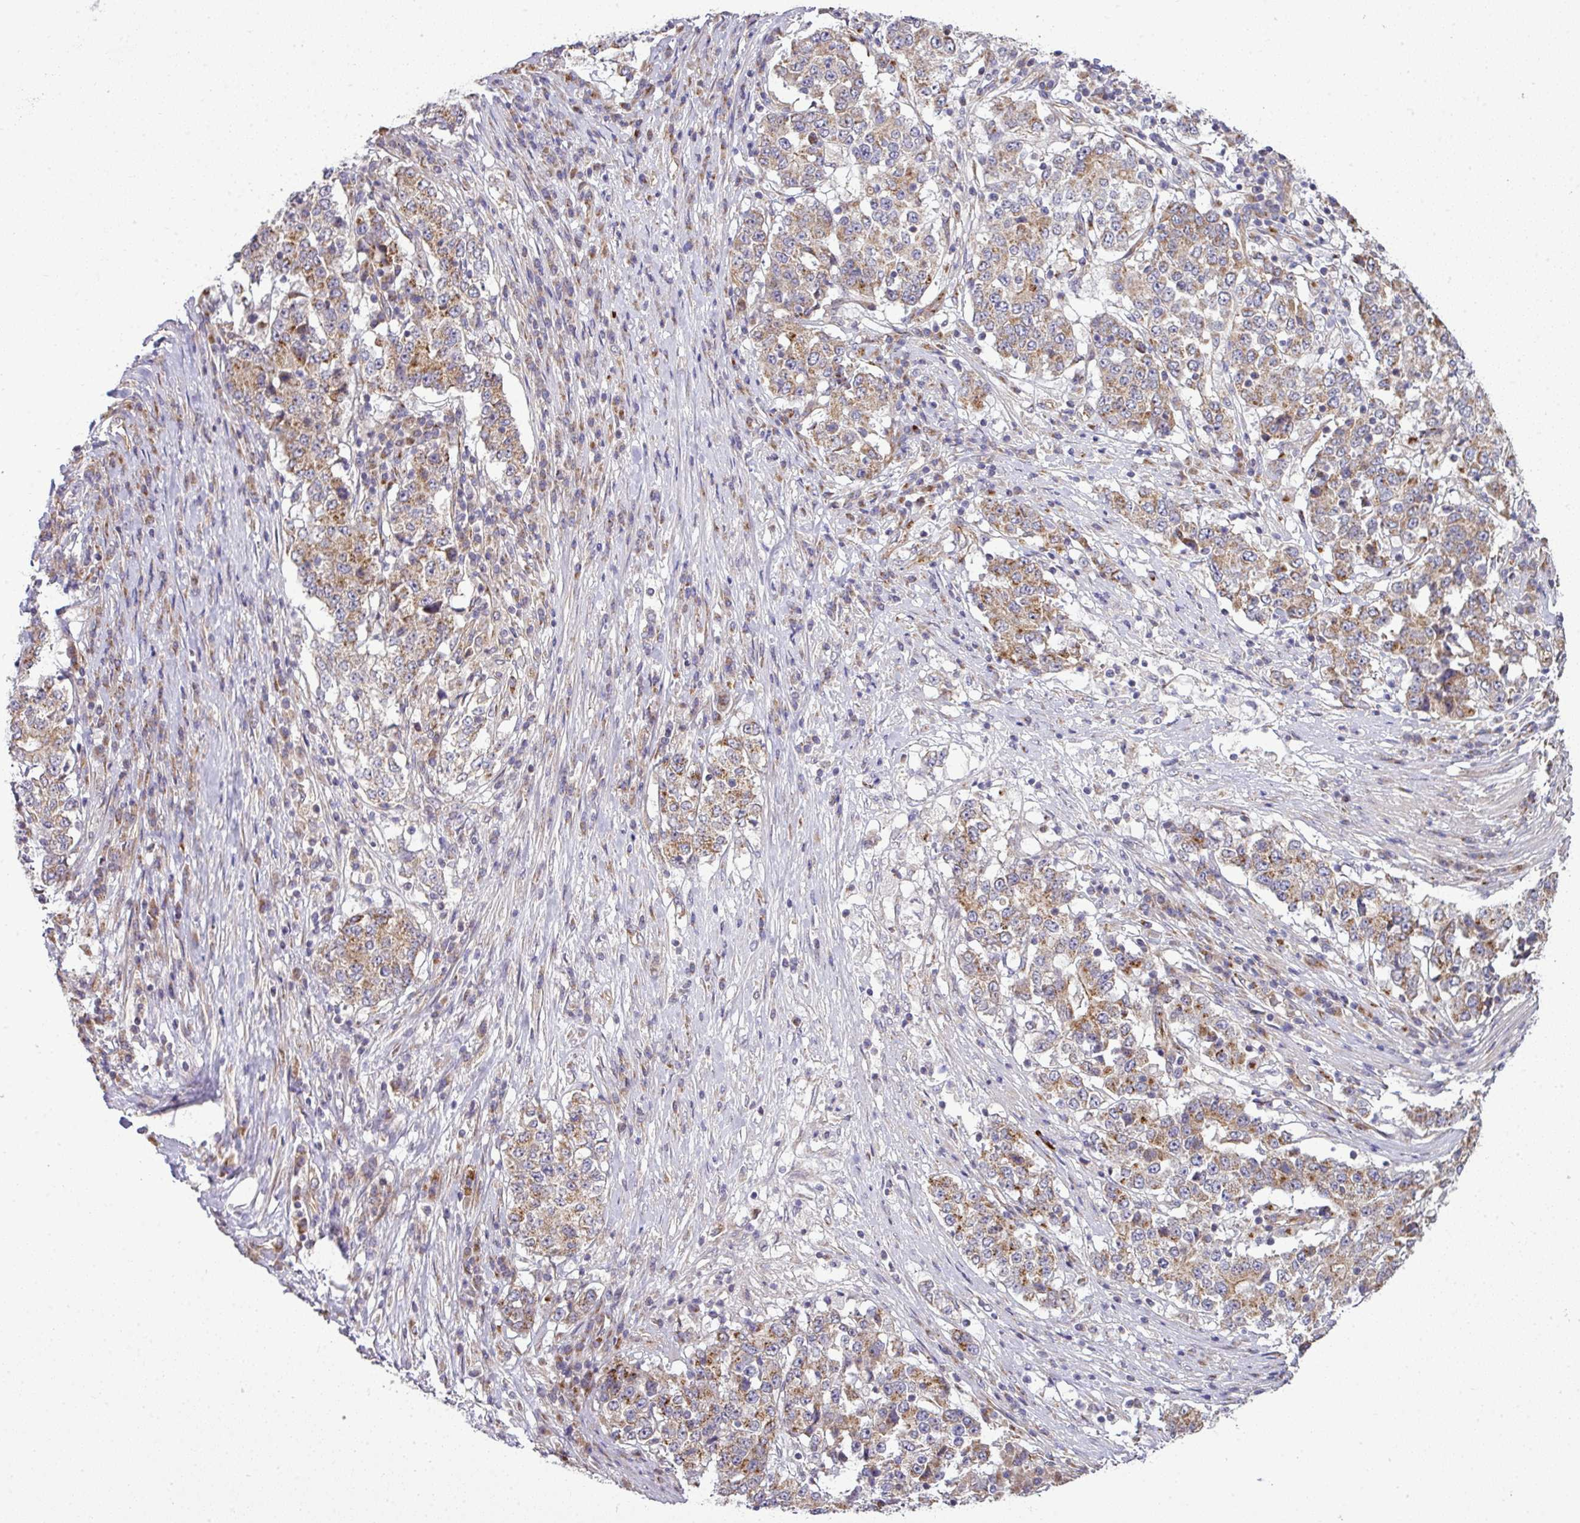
{"staining": {"intensity": "moderate", "quantity": ">75%", "location": "cytoplasmic/membranous"}, "tissue": "stomach cancer", "cell_type": "Tumor cells", "image_type": "cancer", "snomed": [{"axis": "morphology", "description": "Adenocarcinoma, NOS"}, {"axis": "topography", "description": "Stomach"}], "caption": "Protein staining reveals moderate cytoplasmic/membranous staining in about >75% of tumor cells in stomach cancer. The protein is shown in brown color, while the nuclei are stained blue.", "gene": "TIMMDC1", "patient": {"sex": "male", "age": 59}}